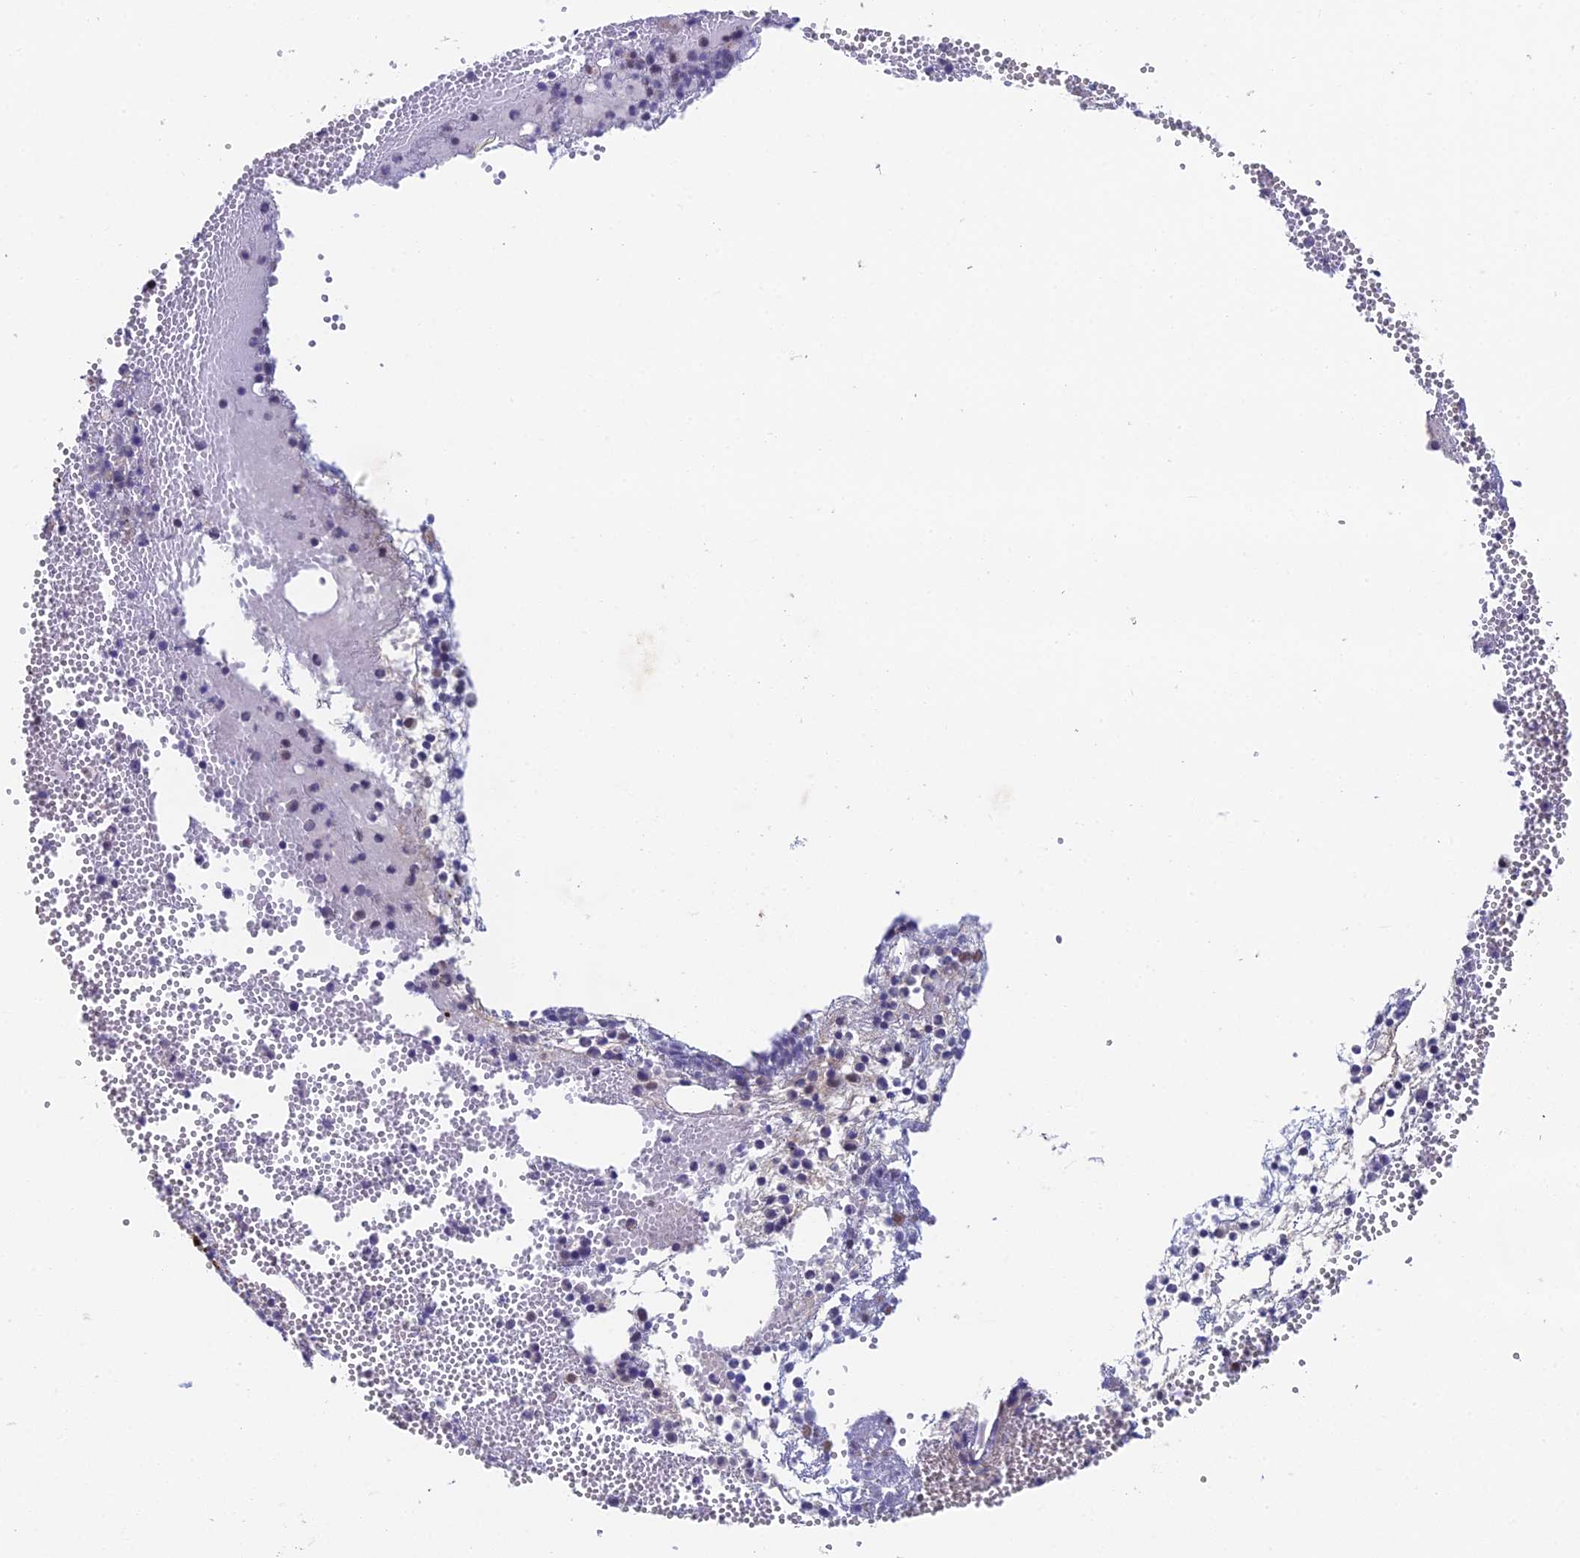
{"staining": {"intensity": "moderate", "quantity": "25%-75%", "location": "cytoplasmic/membranous"}, "tissue": "bone marrow", "cell_type": "Hematopoietic cells", "image_type": "normal", "snomed": [{"axis": "morphology", "description": "Normal tissue, NOS"}, {"axis": "topography", "description": "Bone marrow"}], "caption": "Benign bone marrow exhibits moderate cytoplasmic/membranous staining in approximately 25%-75% of hematopoietic cells, visualized by immunohistochemistry.", "gene": "NSMCE1", "patient": {"sex": "female", "age": 77}}